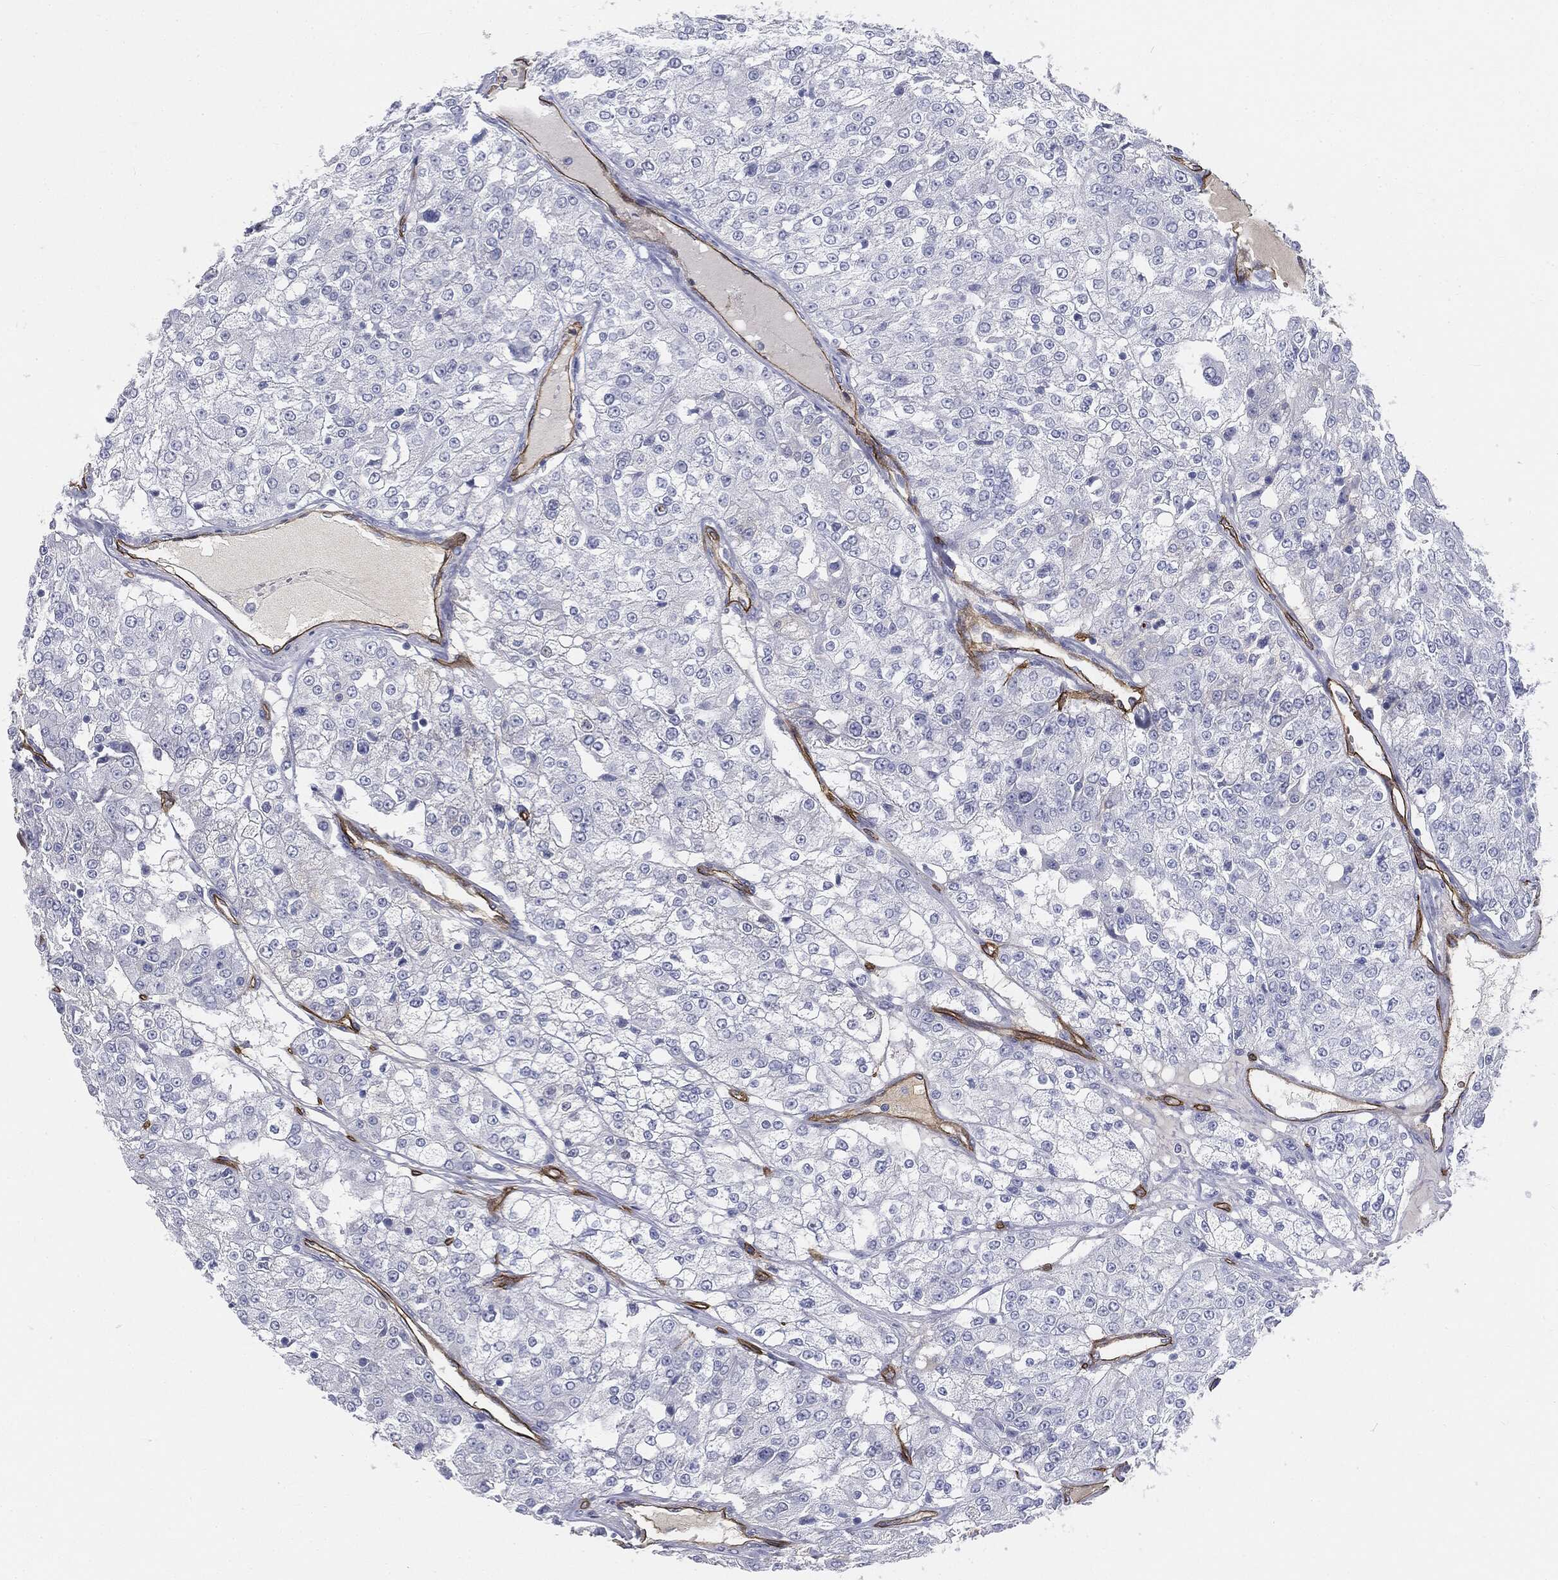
{"staining": {"intensity": "negative", "quantity": "none", "location": "none"}, "tissue": "renal cancer", "cell_type": "Tumor cells", "image_type": "cancer", "snomed": [{"axis": "morphology", "description": "Adenocarcinoma, NOS"}, {"axis": "topography", "description": "Kidney"}], "caption": "Photomicrograph shows no significant protein positivity in tumor cells of renal cancer.", "gene": "MUC5AC", "patient": {"sex": "female", "age": 63}}